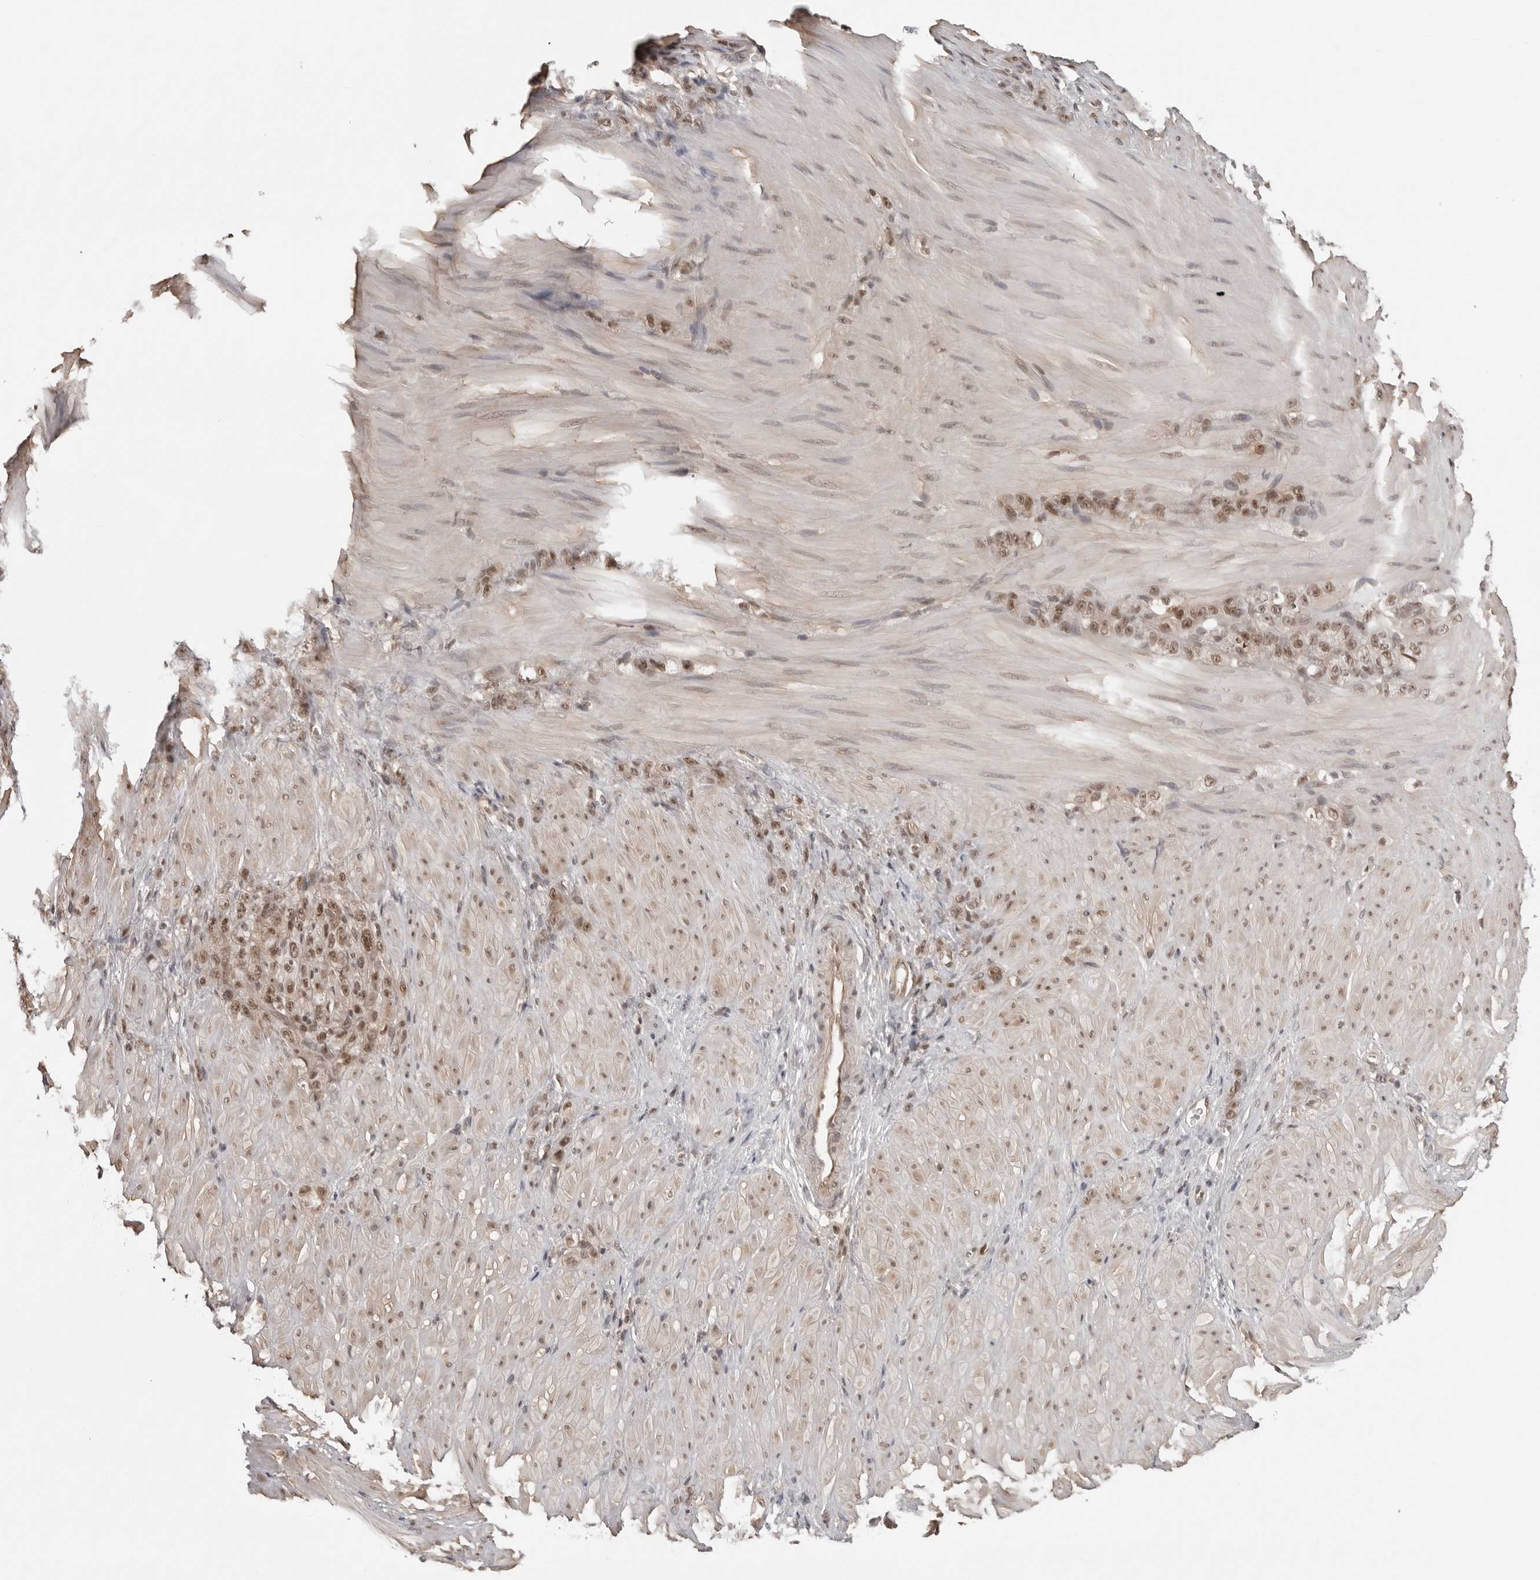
{"staining": {"intensity": "moderate", "quantity": ">75%", "location": "nuclear"}, "tissue": "stomach cancer", "cell_type": "Tumor cells", "image_type": "cancer", "snomed": [{"axis": "morphology", "description": "Normal tissue, NOS"}, {"axis": "morphology", "description": "Adenocarcinoma, NOS"}, {"axis": "topography", "description": "Stomach"}], "caption": "High-magnification brightfield microscopy of adenocarcinoma (stomach) stained with DAB (brown) and counterstained with hematoxylin (blue). tumor cells exhibit moderate nuclear positivity is appreciated in approximately>75% of cells.", "gene": "SDE2", "patient": {"sex": "male", "age": 82}}